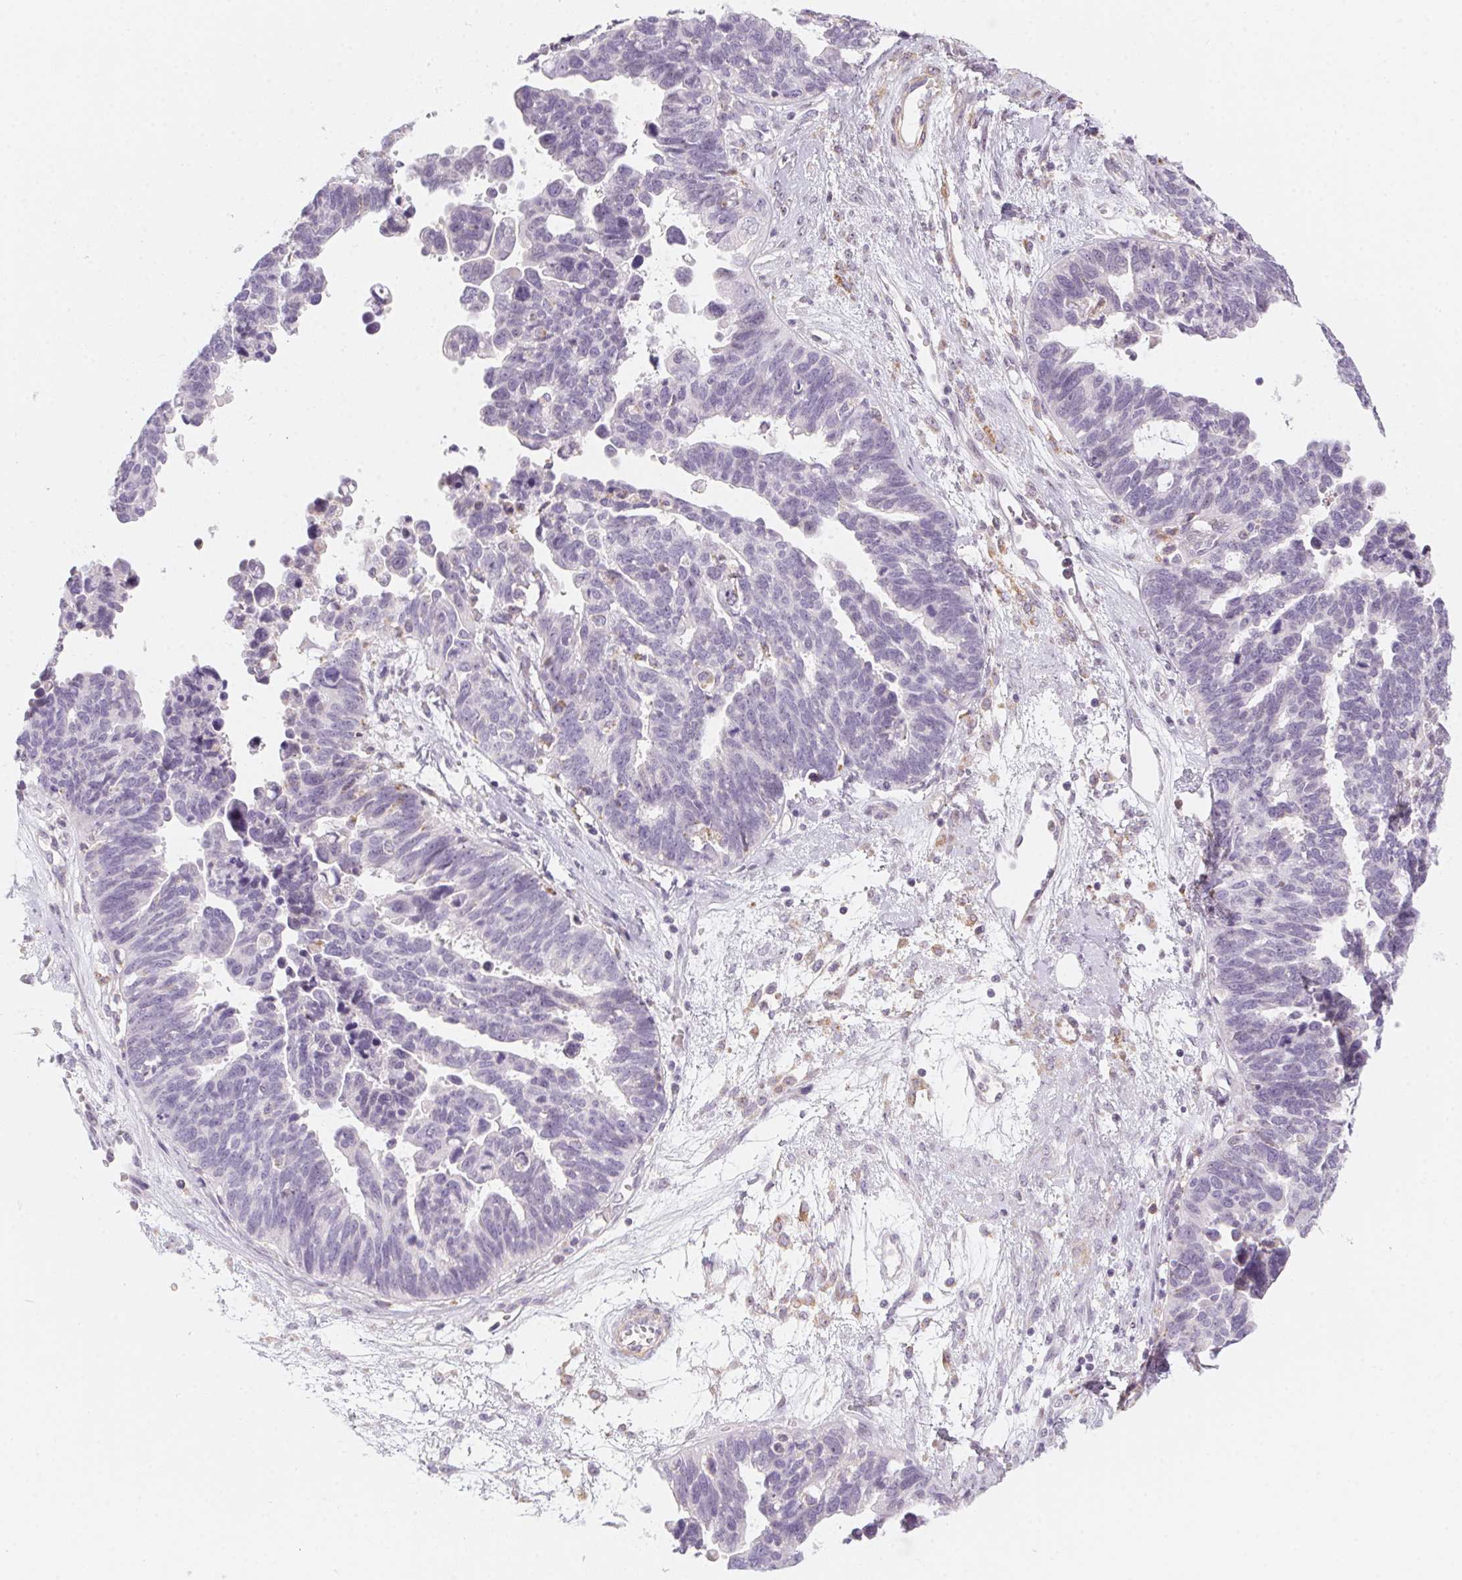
{"staining": {"intensity": "negative", "quantity": "none", "location": "none"}, "tissue": "ovarian cancer", "cell_type": "Tumor cells", "image_type": "cancer", "snomed": [{"axis": "morphology", "description": "Cystadenocarcinoma, serous, NOS"}, {"axis": "topography", "description": "Ovary"}], "caption": "DAB (3,3'-diaminobenzidine) immunohistochemical staining of human serous cystadenocarcinoma (ovarian) demonstrates no significant staining in tumor cells.", "gene": "PRPH", "patient": {"sex": "female", "age": 60}}